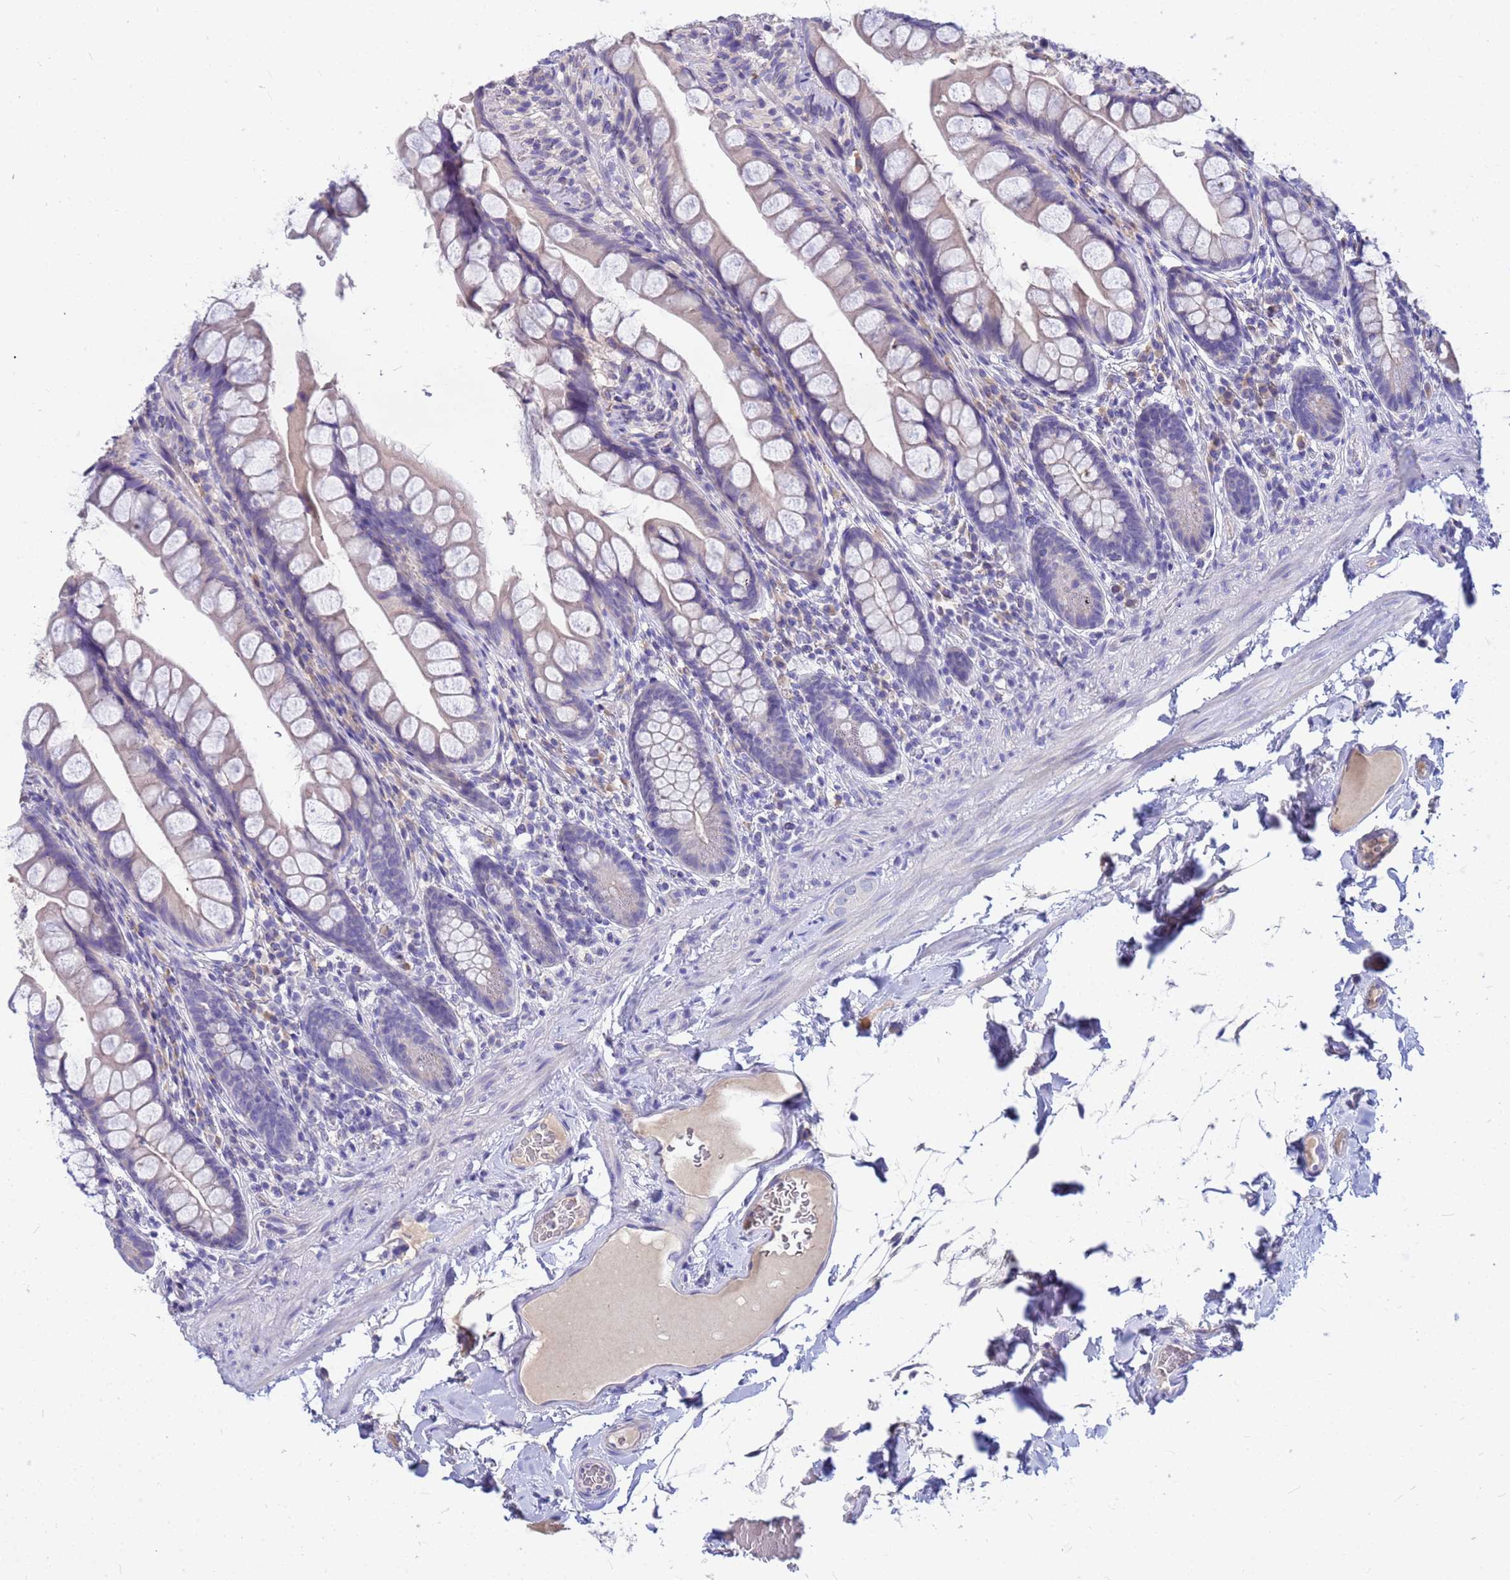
{"staining": {"intensity": "negative", "quantity": "none", "location": "none"}, "tissue": "small intestine", "cell_type": "Glandular cells", "image_type": "normal", "snomed": [{"axis": "morphology", "description": "Normal tissue, NOS"}, {"axis": "topography", "description": "Small intestine"}], "caption": "Unremarkable small intestine was stained to show a protein in brown. There is no significant staining in glandular cells.", "gene": "DPRX", "patient": {"sex": "male", "age": 70}}